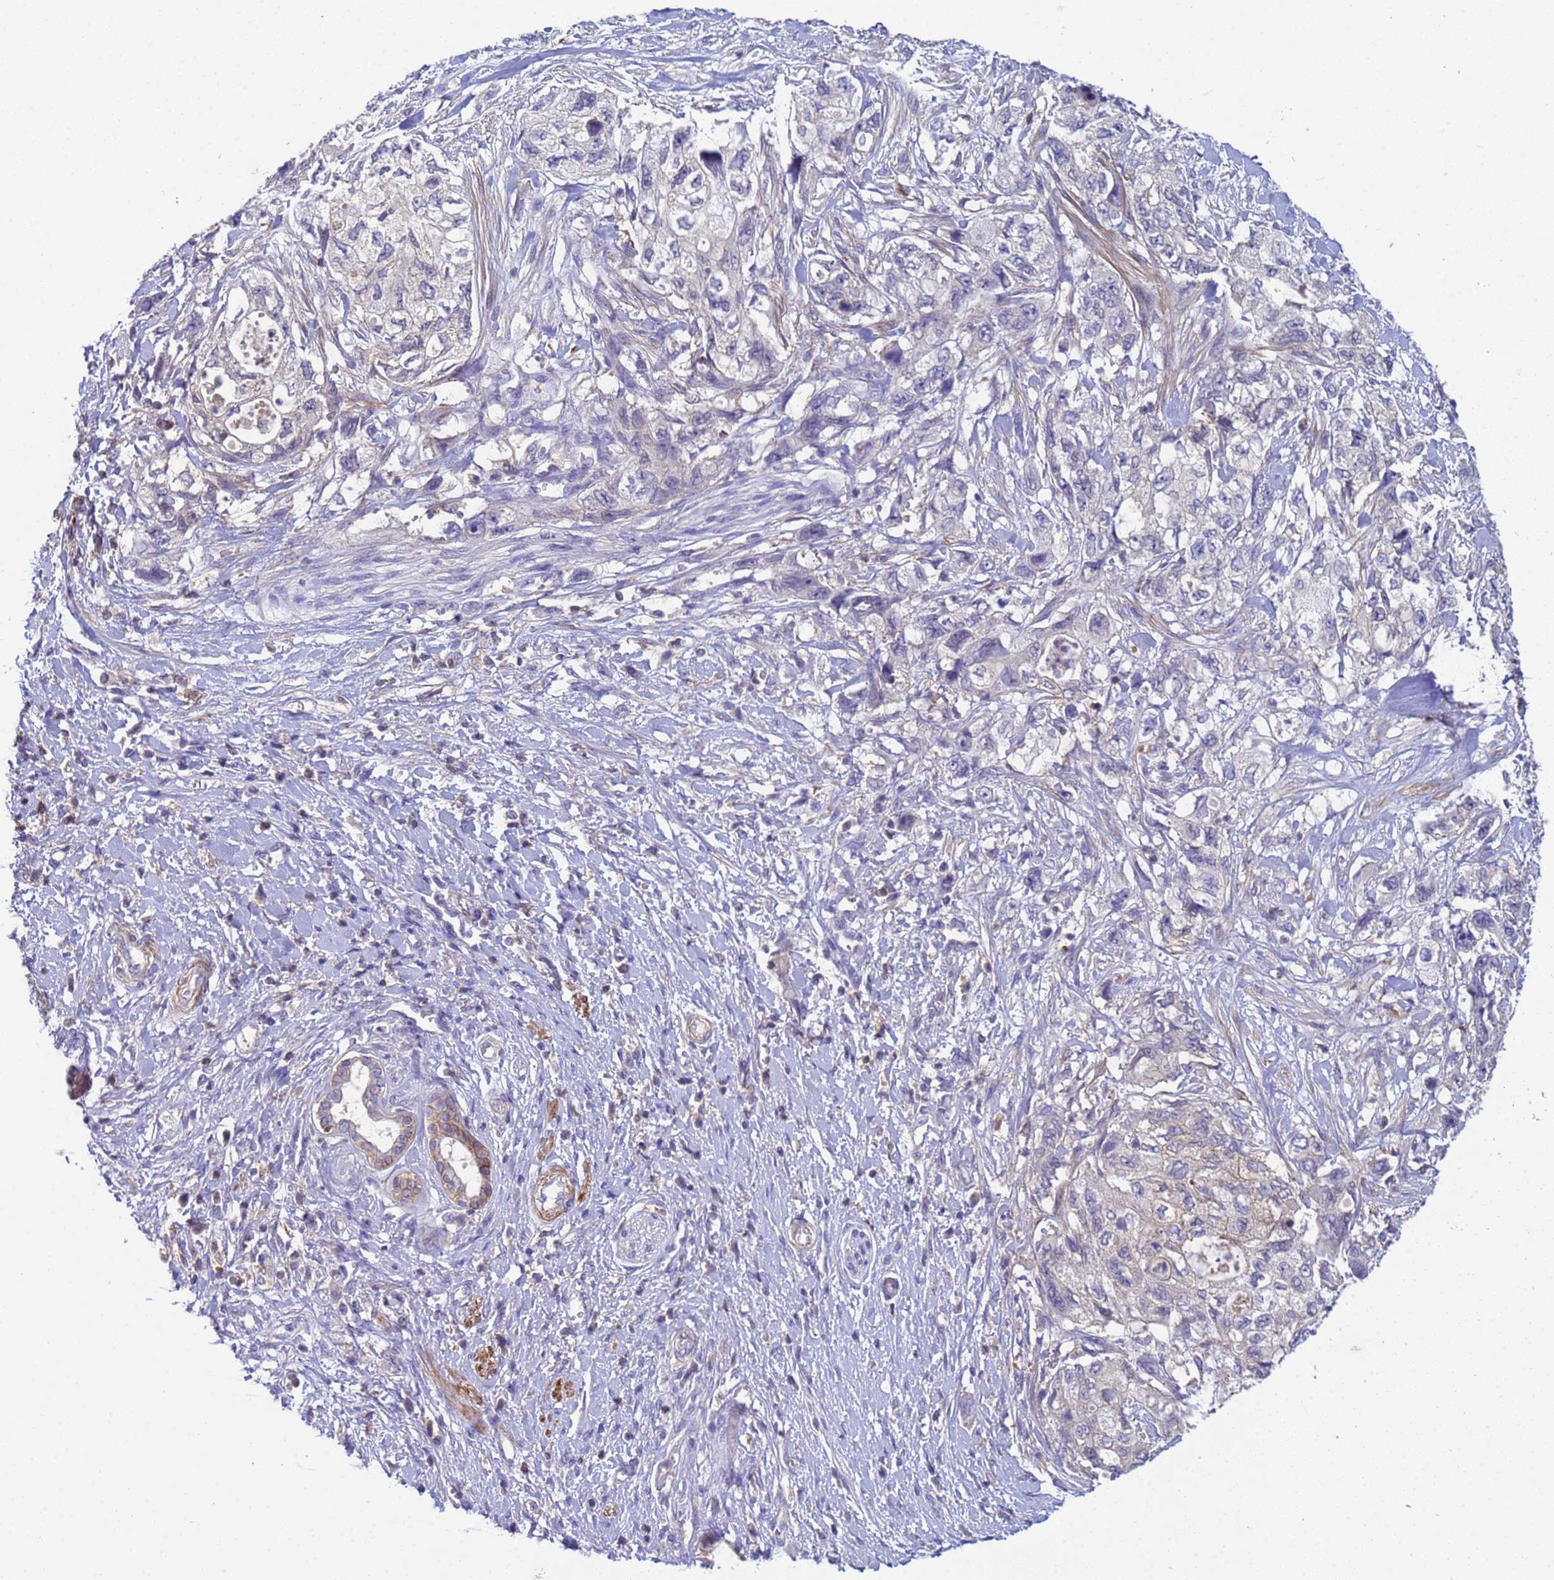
{"staining": {"intensity": "negative", "quantity": "none", "location": "none"}, "tissue": "pancreatic cancer", "cell_type": "Tumor cells", "image_type": "cancer", "snomed": [{"axis": "morphology", "description": "Adenocarcinoma, NOS"}, {"axis": "topography", "description": "Pancreas"}], "caption": "Immunohistochemistry photomicrograph of neoplastic tissue: adenocarcinoma (pancreatic) stained with DAB exhibits no significant protein staining in tumor cells.", "gene": "KLHL13", "patient": {"sex": "female", "age": 73}}